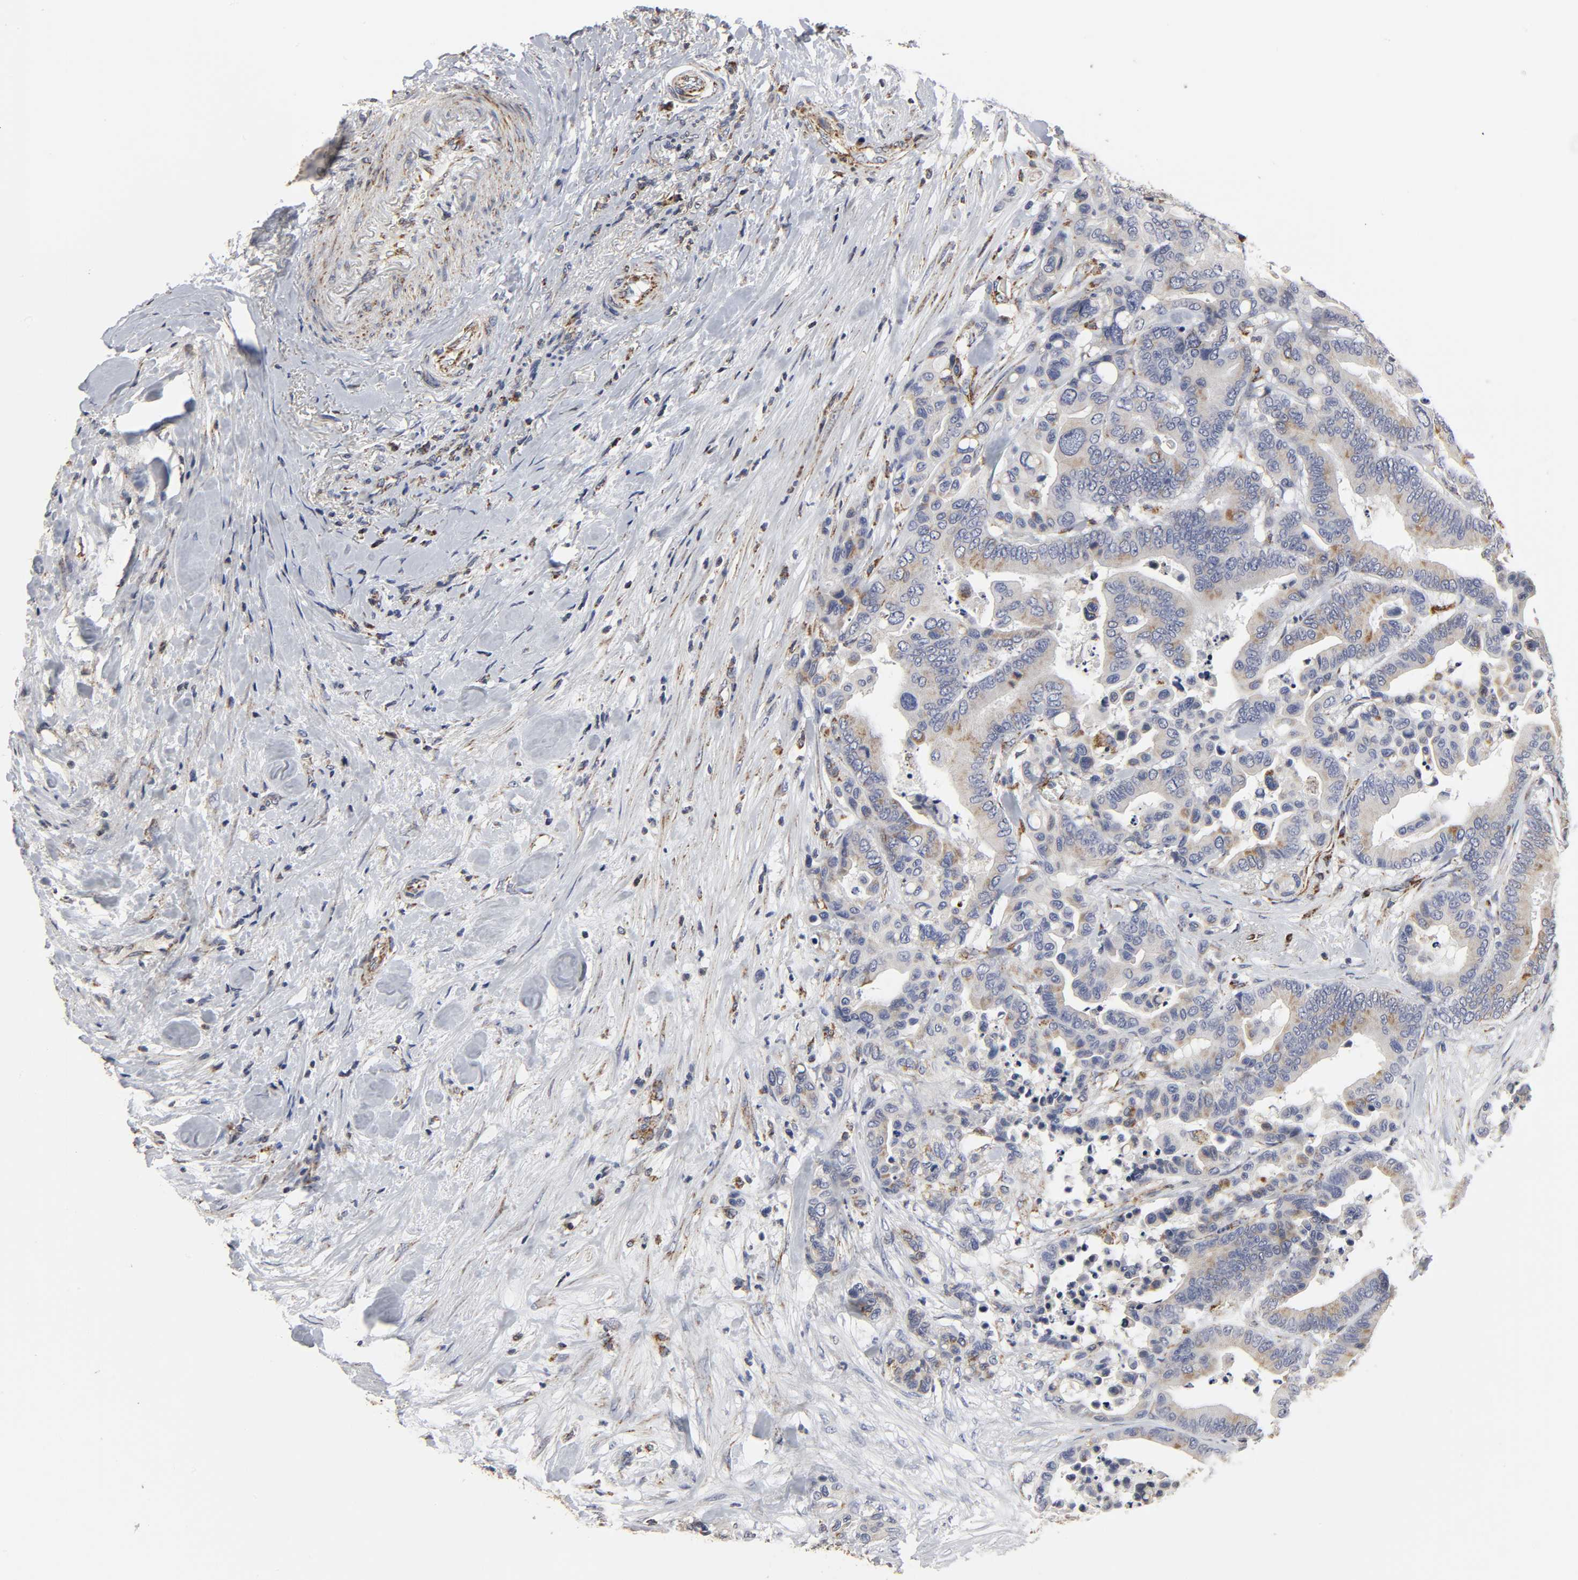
{"staining": {"intensity": "moderate", "quantity": ">75%", "location": "cytoplasmic/membranous"}, "tissue": "colorectal cancer", "cell_type": "Tumor cells", "image_type": "cancer", "snomed": [{"axis": "morphology", "description": "Adenocarcinoma, NOS"}, {"axis": "topography", "description": "Colon"}], "caption": "IHC photomicrograph of adenocarcinoma (colorectal) stained for a protein (brown), which exhibits medium levels of moderate cytoplasmic/membranous expression in approximately >75% of tumor cells.", "gene": "COX6B1", "patient": {"sex": "male", "age": 82}}